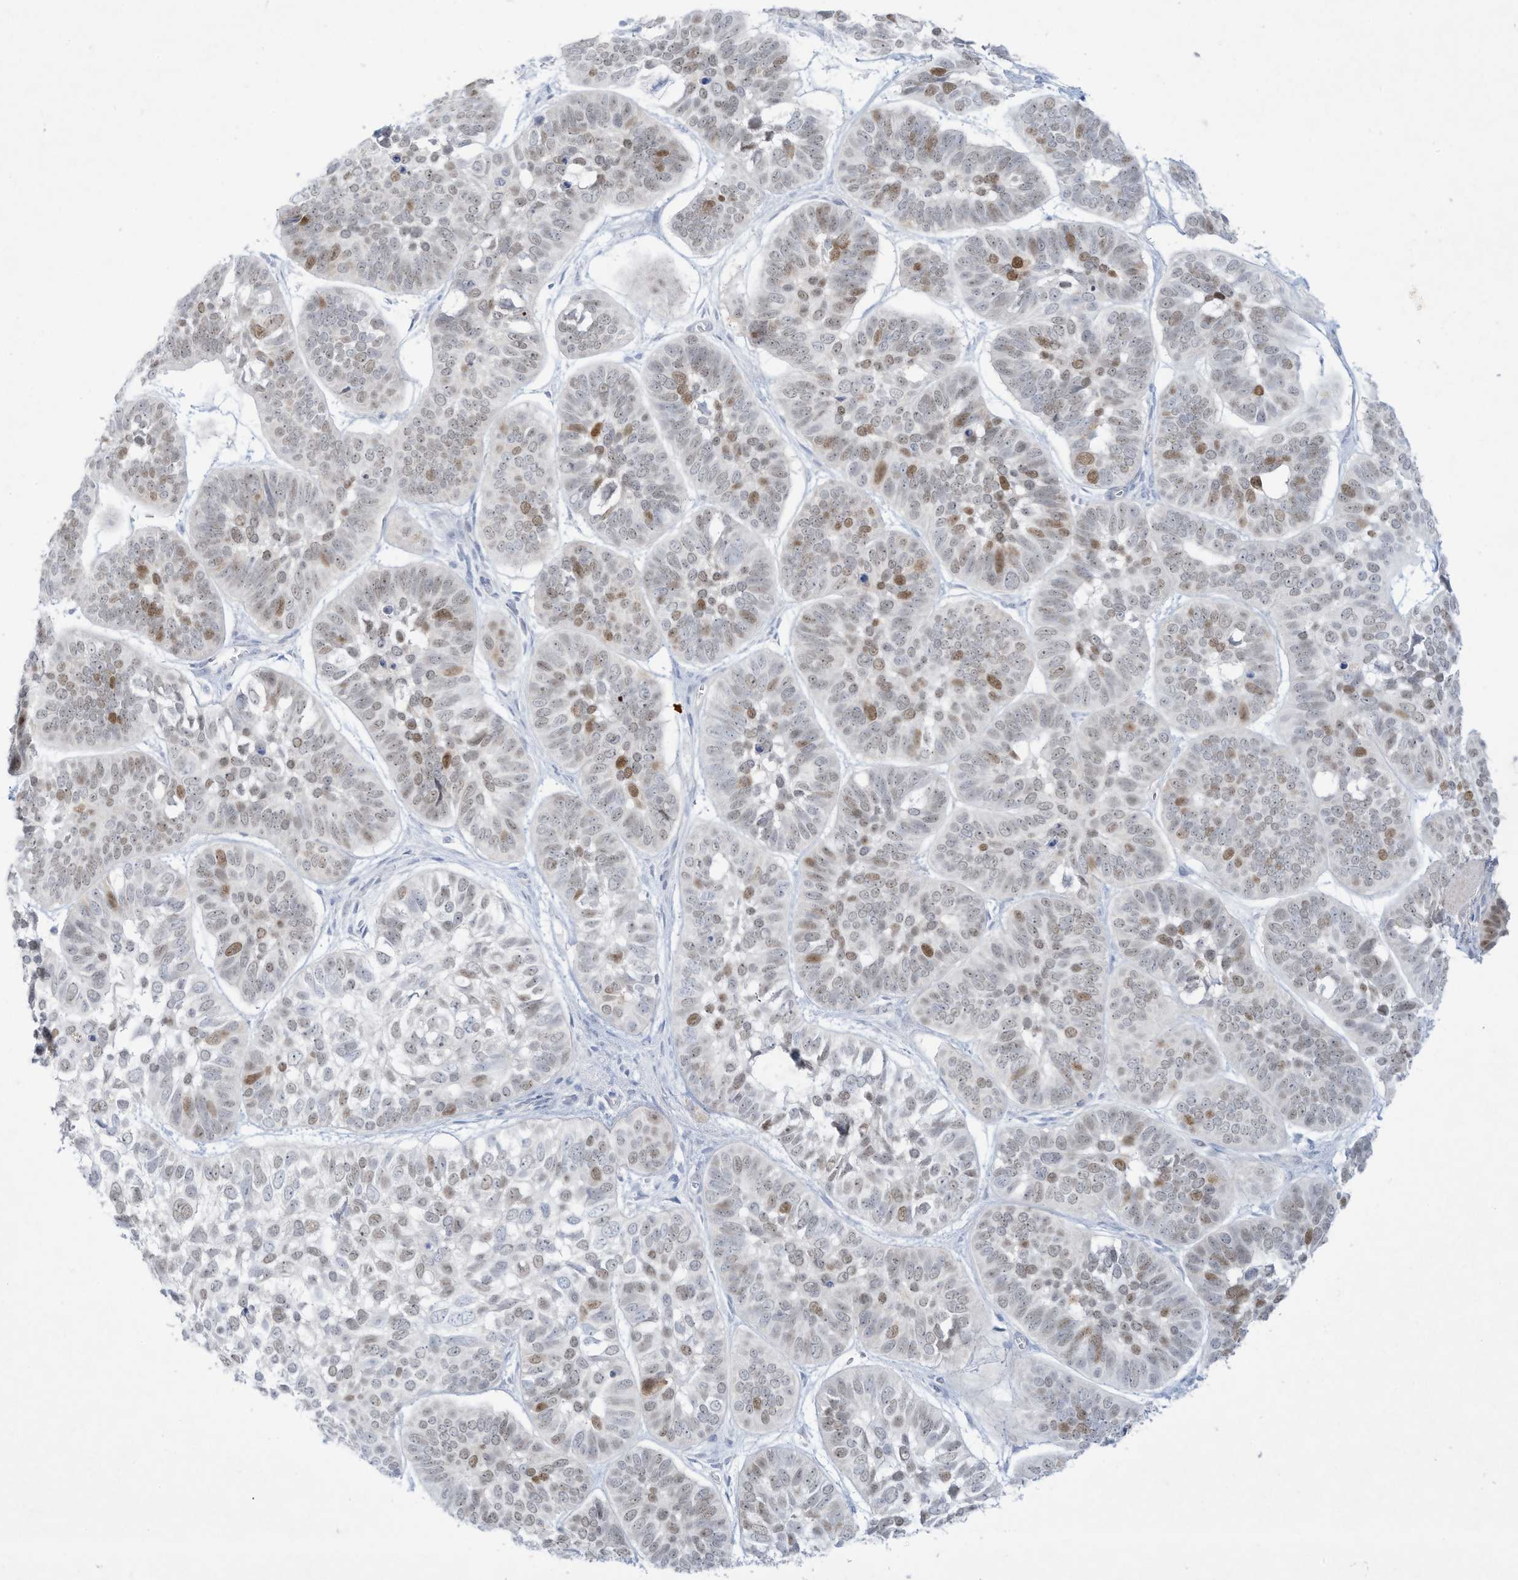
{"staining": {"intensity": "moderate", "quantity": "<25%", "location": "nuclear"}, "tissue": "skin cancer", "cell_type": "Tumor cells", "image_type": "cancer", "snomed": [{"axis": "morphology", "description": "Basal cell carcinoma"}, {"axis": "topography", "description": "Skin"}], "caption": "About <25% of tumor cells in skin cancer (basal cell carcinoma) reveal moderate nuclear protein staining as visualized by brown immunohistochemical staining.", "gene": "PAX6", "patient": {"sex": "male", "age": 62}}